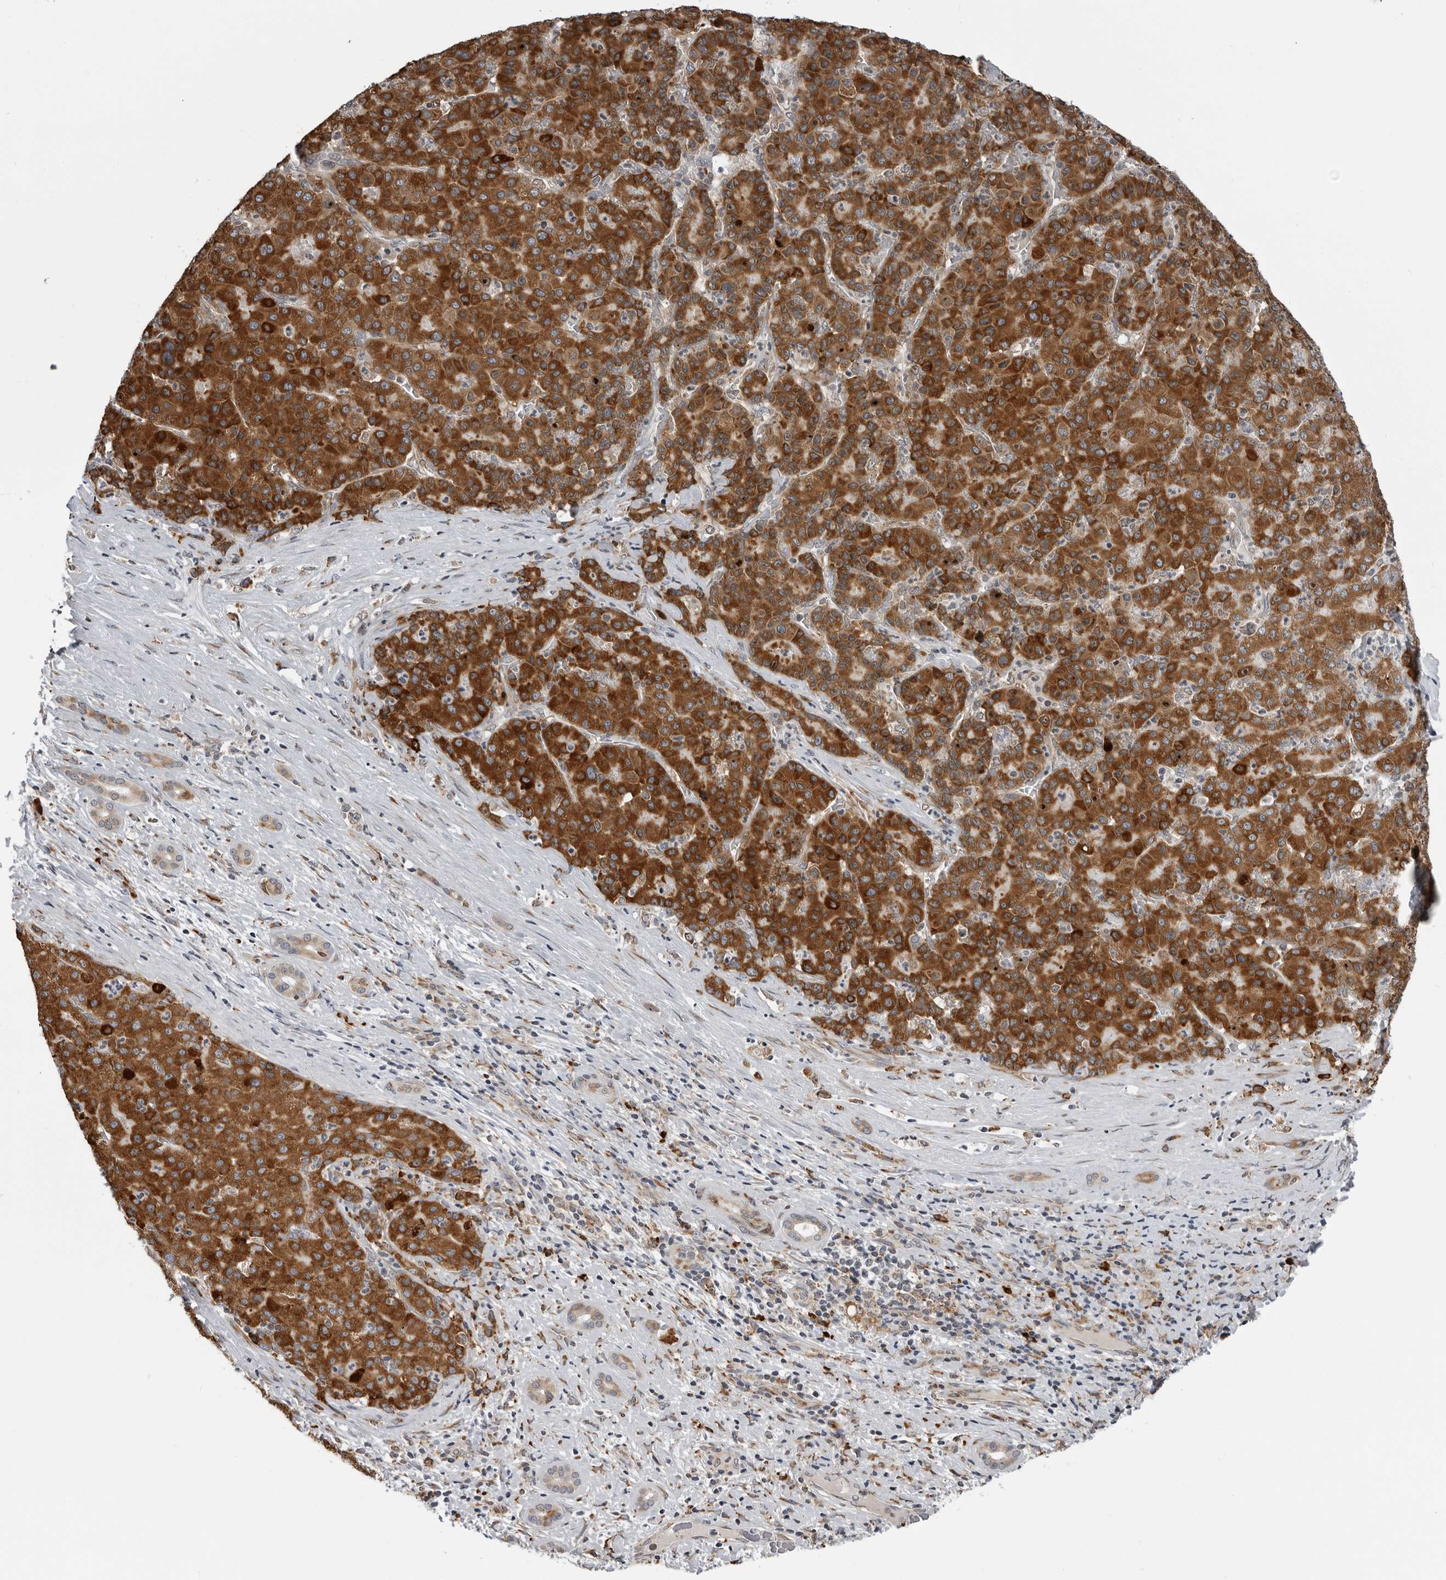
{"staining": {"intensity": "strong", "quantity": ">75%", "location": "cytoplasmic/membranous"}, "tissue": "liver cancer", "cell_type": "Tumor cells", "image_type": "cancer", "snomed": [{"axis": "morphology", "description": "Carcinoma, Hepatocellular, NOS"}, {"axis": "topography", "description": "Liver"}], "caption": "A high amount of strong cytoplasmic/membranous expression is present in approximately >75% of tumor cells in liver cancer tissue. (DAB = brown stain, brightfield microscopy at high magnification).", "gene": "ALPK2", "patient": {"sex": "male", "age": 65}}